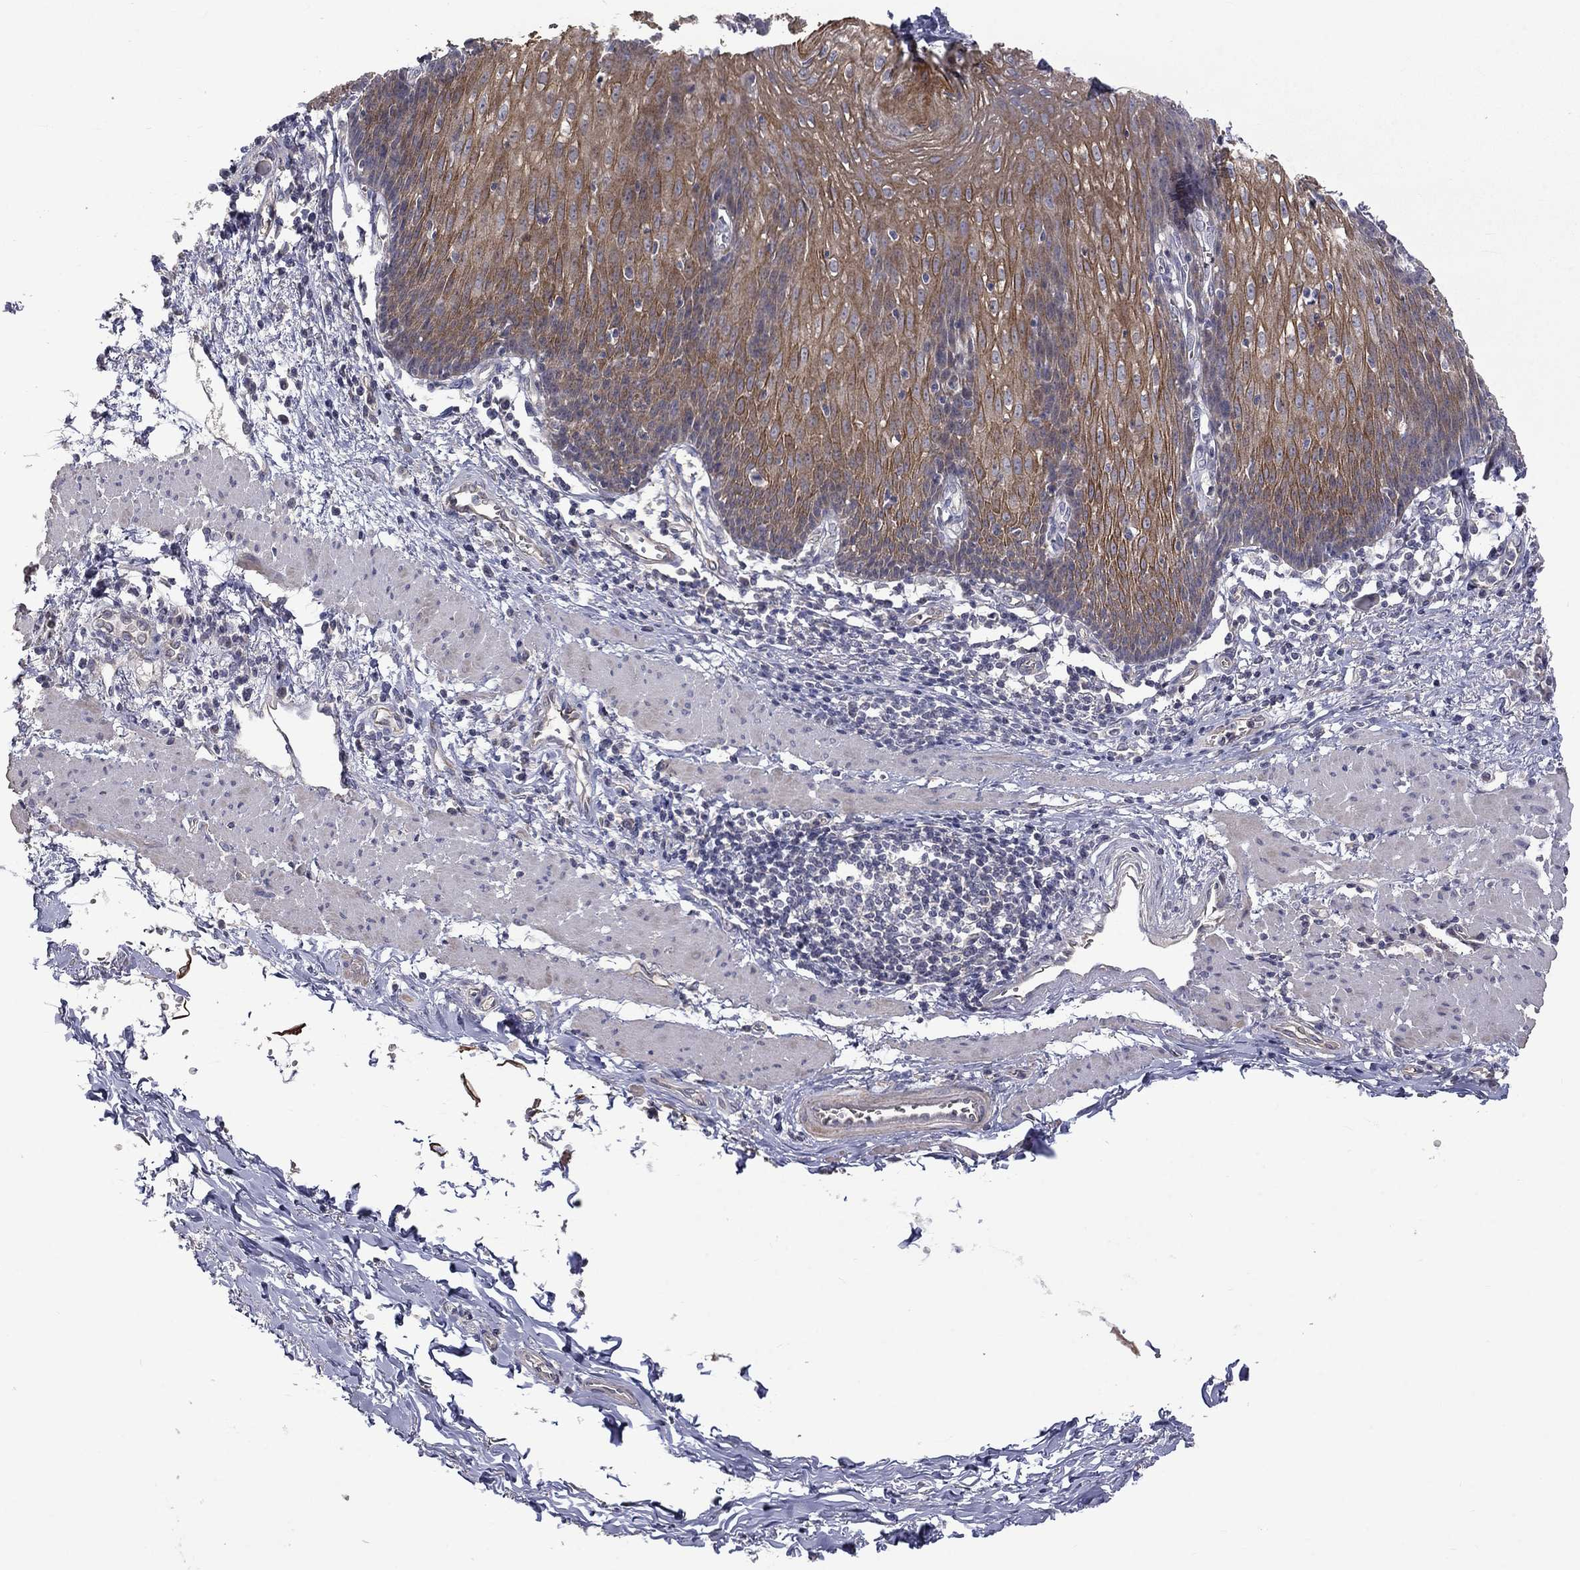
{"staining": {"intensity": "strong", "quantity": ">75%", "location": "cytoplasmic/membranous"}, "tissue": "esophagus", "cell_type": "Squamous epithelial cells", "image_type": "normal", "snomed": [{"axis": "morphology", "description": "Normal tissue, NOS"}, {"axis": "topography", "description": "Esophagus"}], "caption": "Immunohistochemical staining of unremarkable esophagus demonstrates strong cytoplasmic/membranous protein staining in approximately >75% of squamous epithelial cells.", "gene": "SLC39A14", "patient": {"sex": "male", "age": 57}}